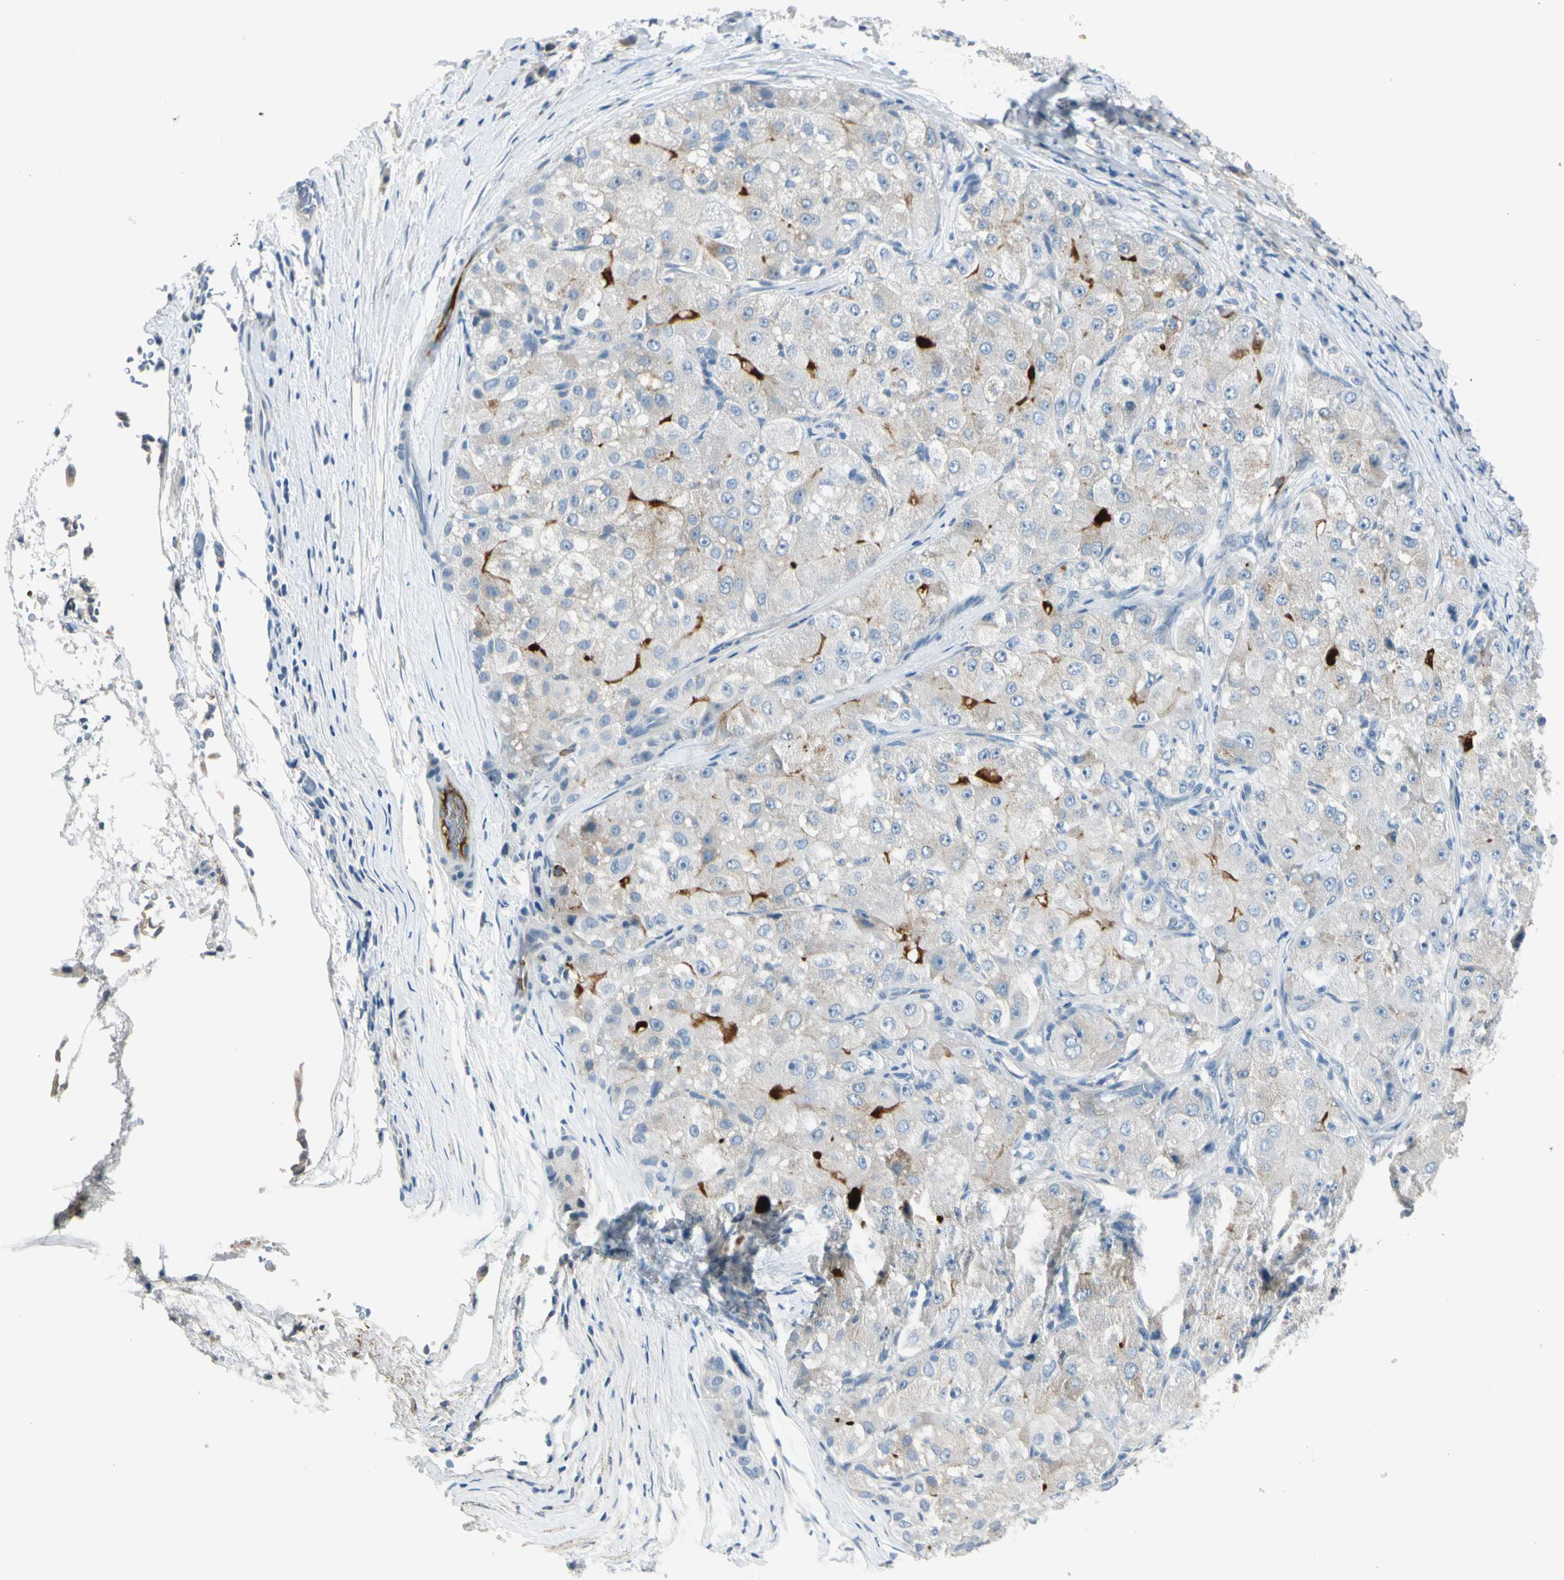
{"staining": {"intensity": "weak", "quantity": "<25%", "location": "cytoplasmic/membranous"}, "tissue": "liver cancer", "cell_type": "Tumor cells", "image_type": "cancer", "snomed": [{"axis": "morphology", "description": "Carcinoma, Hepatocellular, NOS"}, {"axis": "topography", "description": "Liver"}], "caption": "Liver cancer (hepatocellular carcinoma) stained for a protein using immunohistochemistry shows no positivity tumor cells.", "gene": "SERPIND1", "patient": {"sex": "male", "age": 80}}